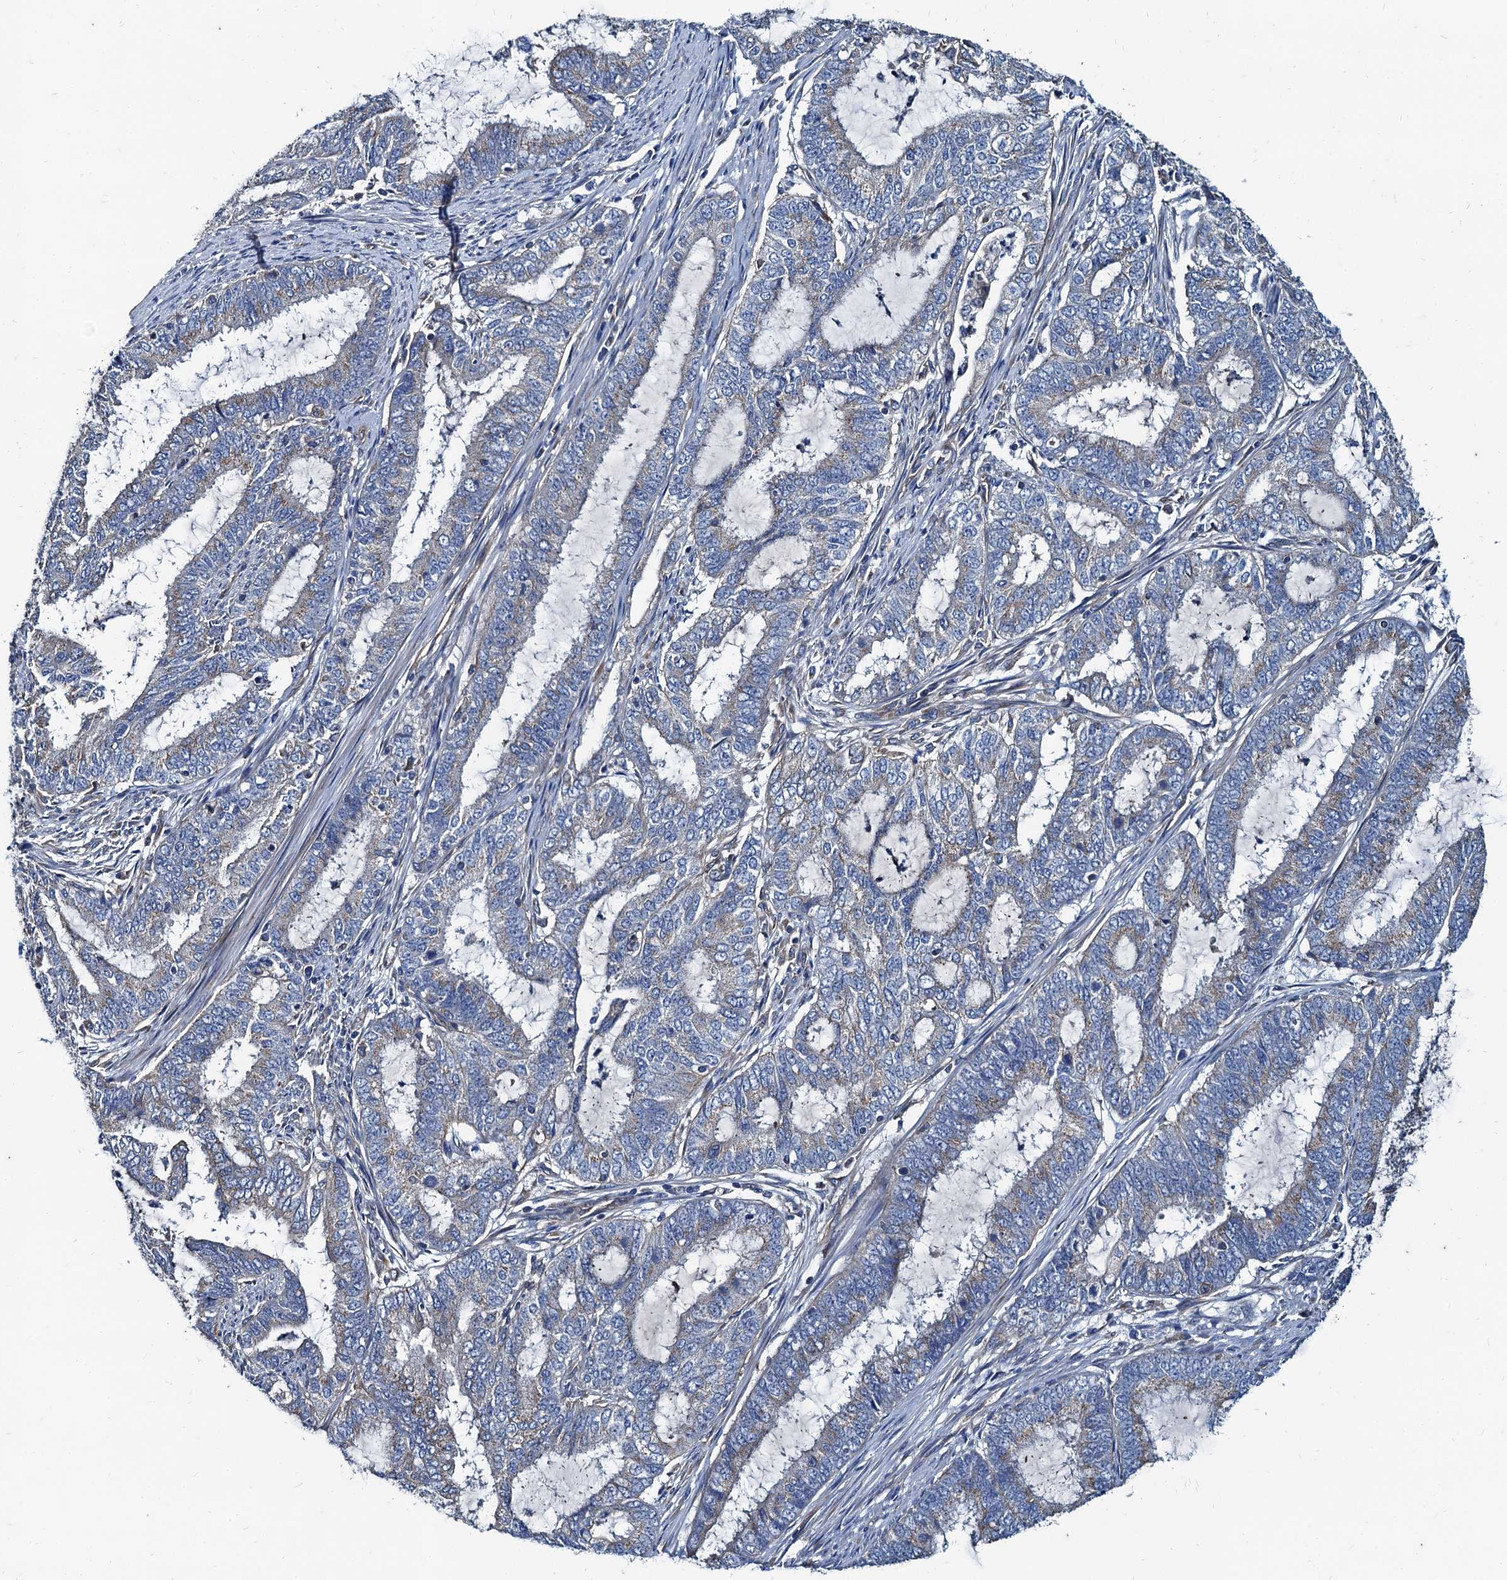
{"staining": {"intensity": "negative", "quantity": "none", "location": "none"}, "tissue": "endometrial cancer", "cell_type": "Tumor cells", "image_type": "cancer", "snomed": [{"axis": "morphology", "description": "Adenocarcinoma, NOS"}, {"axis": "topography", "description": "Endometrium"}], "caption": "Immunohistochemistry image of neoplastic tissue: human endometrial adenocarcinoma stained with DAB shows no significant protein positivity in tumor cells.", "gene": "NGRN", "patient": {"sex": "female", "age": 51}}